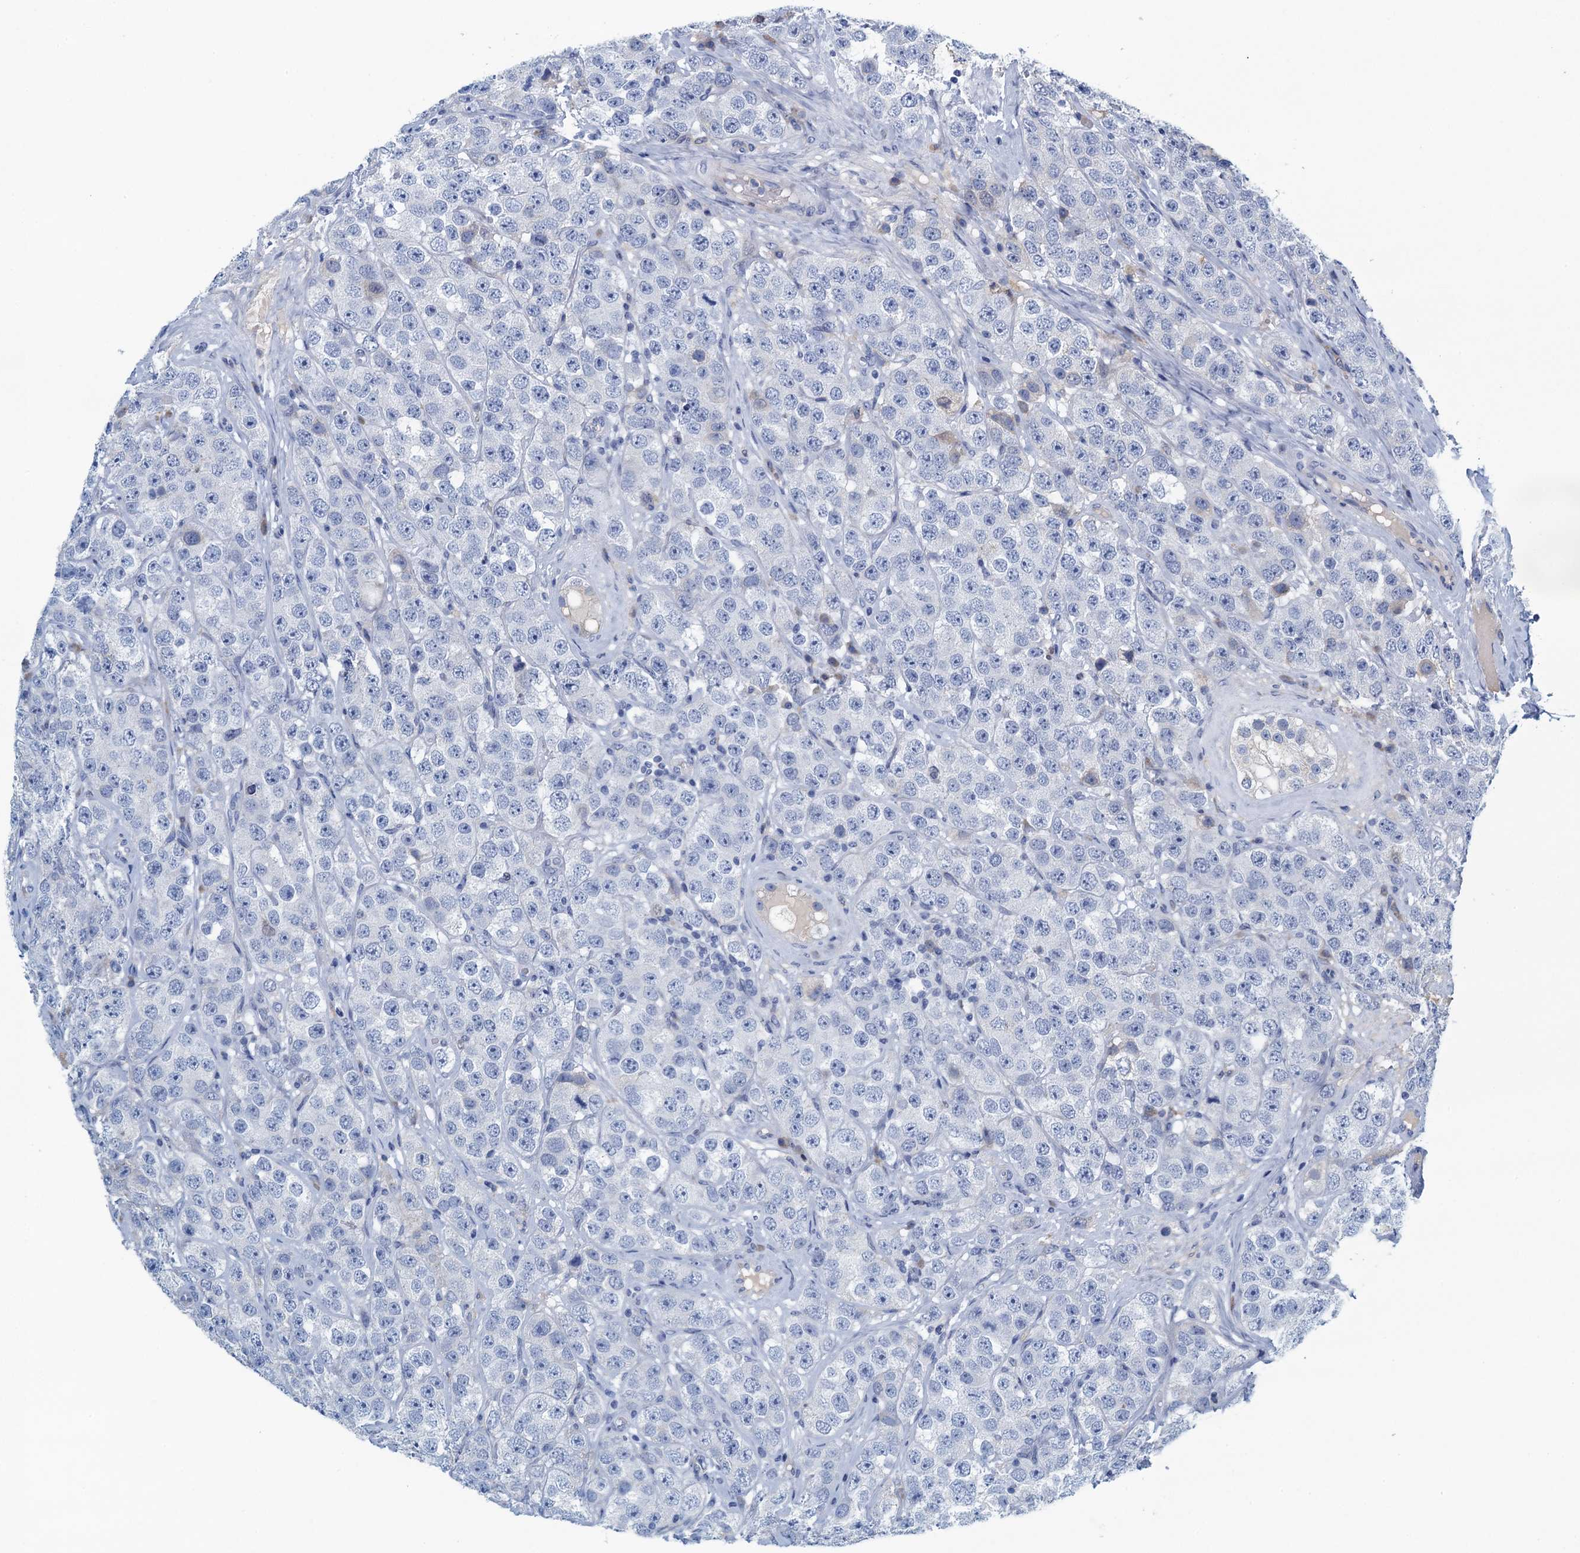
{"staining": {"intensity": "negative", "quantity": "none", "location": "none"}, "tissue": "testis cancer", "cell_type": "Tumor cells", "image_type": "cancer", "snomed": [{"axis": "morphology", "description": "Seminoma, NOS"}, {"axis": "topography", "description": "Testis"}], "caption": "Photomicrograph shows no significant protein expression in tumor cells of testis seminoma. (Brightfield microscopy of DAB immunohistochemistry (IHC) at high magnification).", "gene": "C10orf88", "patient": {"sex": "male", "age": 28}}